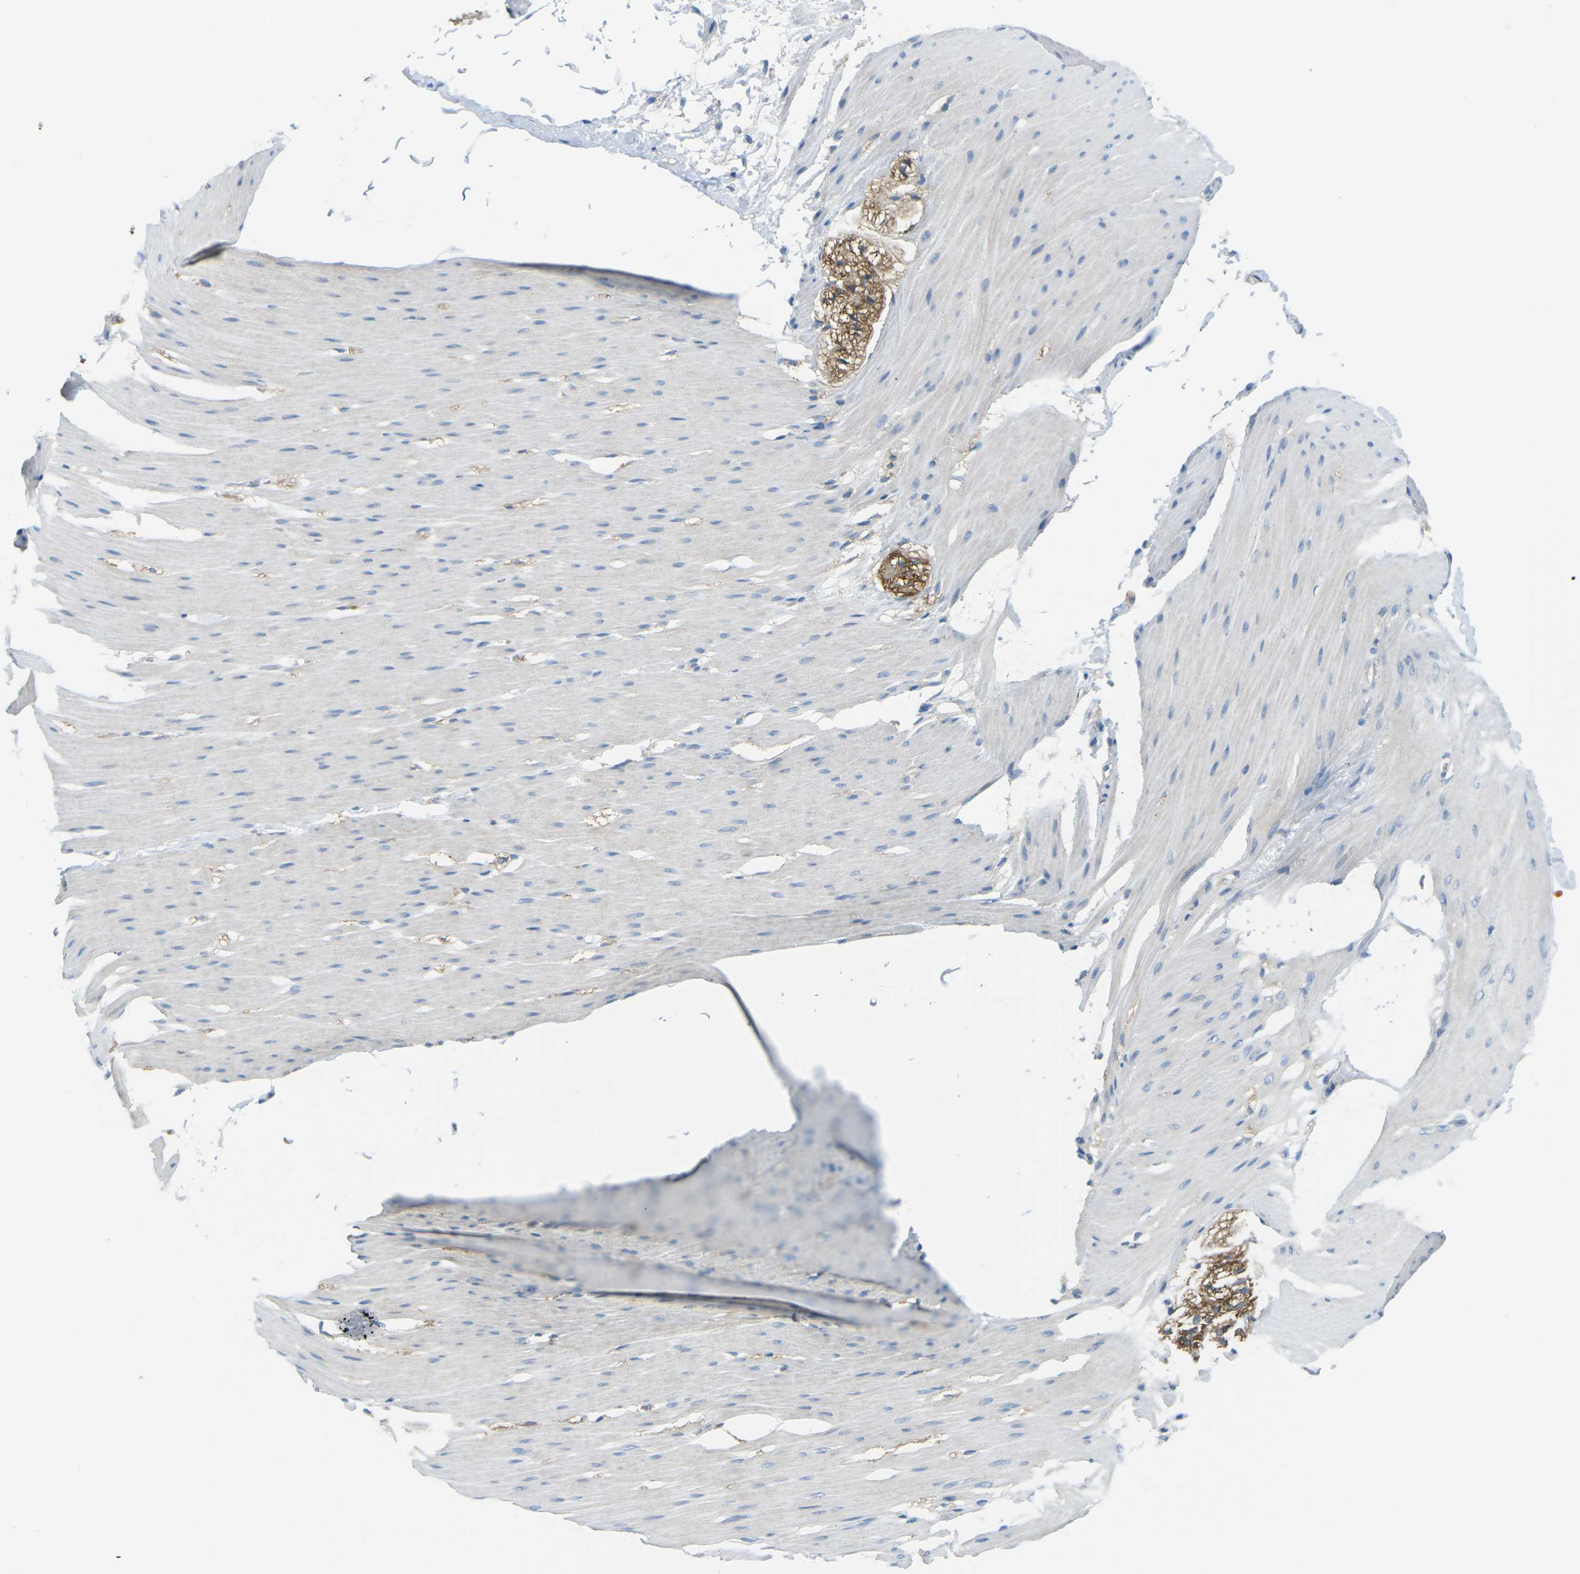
{"staining": {"intensity": "negative", "quantity": "none", "location": "none"}, "tissue": "smooth muscle", "cell_type": "Smooth muscle cells", "image_type": "normal", "snomed": [{"axis": "morphology", "description": "Normal tissue, NOS"}, {"axis": "topography", "description": "Smooth muscle"}, {"axis": "topography", "description": "Colon"}], "caption": "Human smooth muscle stained for a protein using IHC demonstrates no expression in smooth muscle cells.", "gene": "CD47", "patient": {"sex": "male", "age": 67}}